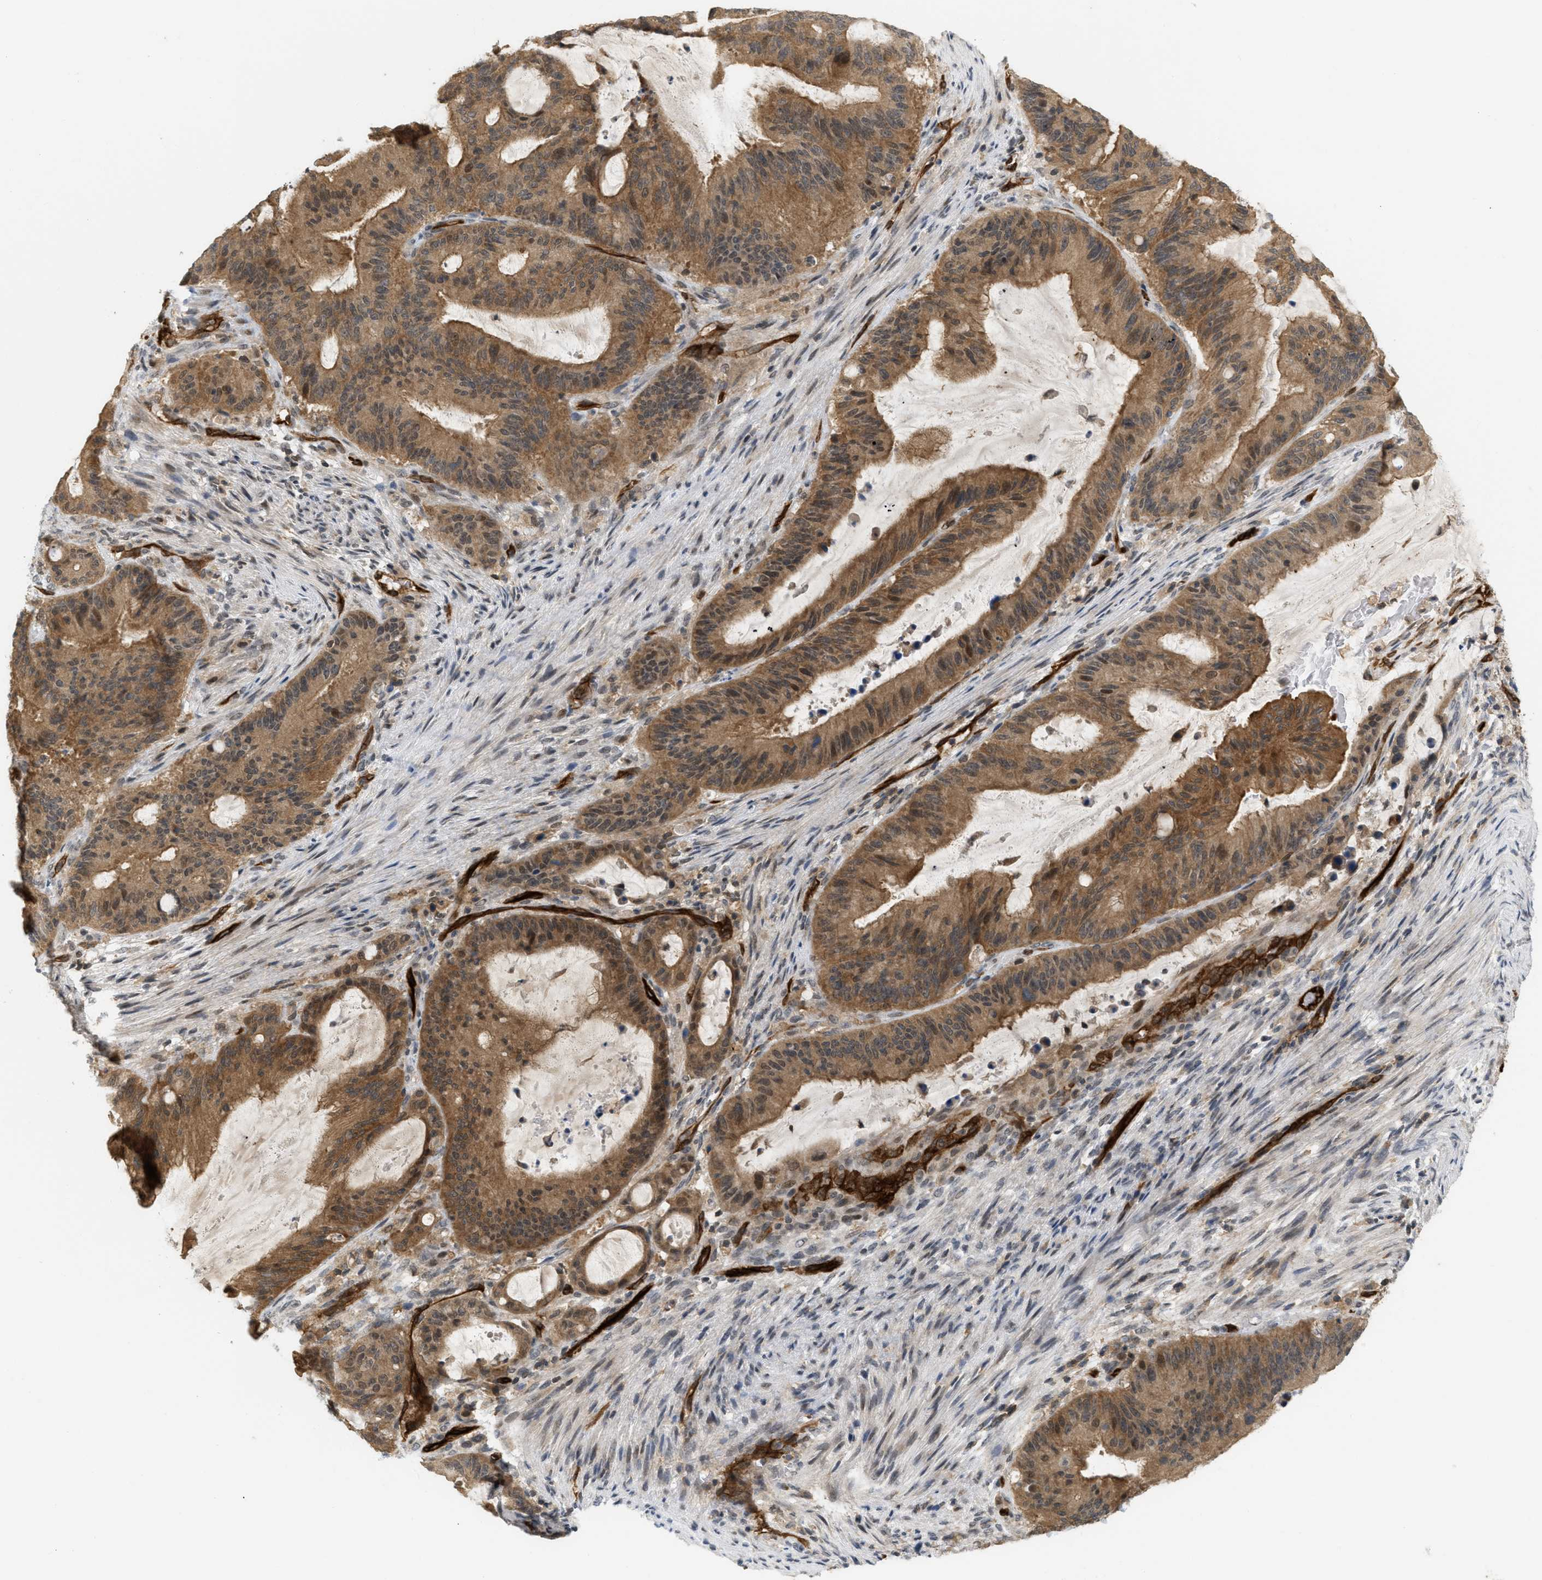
{"staining": {"intensity": "moderate", "quantity": ">75%", "location": "cytoplasmic/membranous"}, "tissue": "liver cancer", "cell_type": "Tumor cells", "image_type": "cancer", "snomed": [{"axis": "morphology", "description": "Normal tissue, NOS"}, {"axis": "morphology", "description": "Cholangiocarcinoma"}, {"axis": "topography", "description": "Liver"}, {"axis": "topography", "description": "Peripheral nerve tissue"}], "caption": "Immunohistochemical staining of human cholangiocarcinoma (liver) demonstrates medium levels of moderate cytoplasmic/membranous protein staining in approximately >75% of tumor cells.", "gene": "PALMD", "patient": {"sex": "female", "age": 73}}